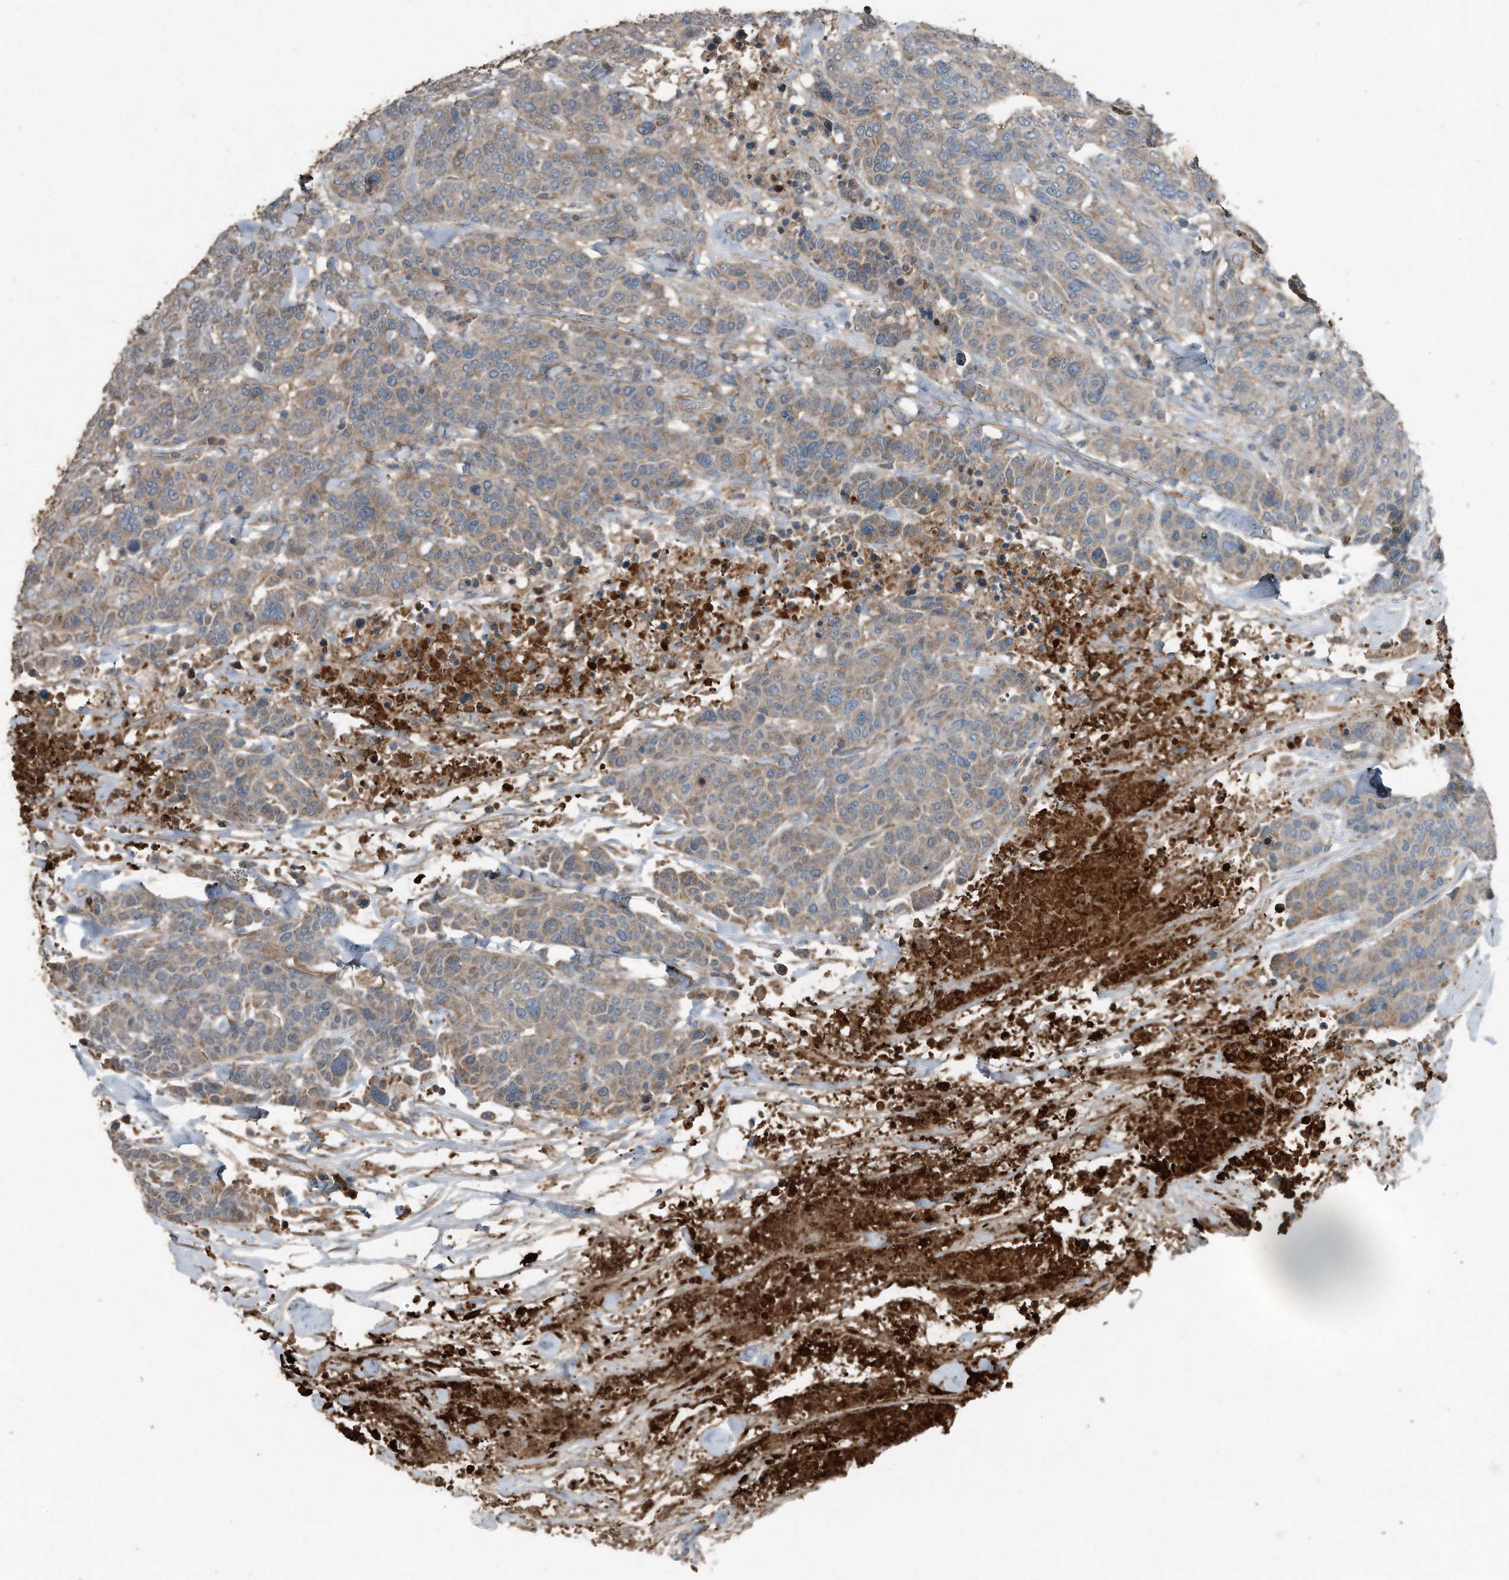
{"staining": {"intensity": "weak", "quantity": ">75%", "location": "cytoplasmic/membranous"}, "tissue": "breast cancer", "cell_type": "Tumor cells", "image_type": "cancer", "snomed": [{"axis": "morphology", "description": "Duct carcinoma"}, {"axis": "topography", "description": "Breast"}], "caption": "Breast cancer was stained to show a protein in brown. There is low levels of weak cytoplasmic/membranous expression in approximately >75% of tumor cells. The staining is performed using DAB (3,3'-diaminobenzidine) brown chromogen to label protein expression. The nuclei are counter-stained blue using hematoxylin.", "gene": "C9", "patient": {"sex": "female", "age": 37}}